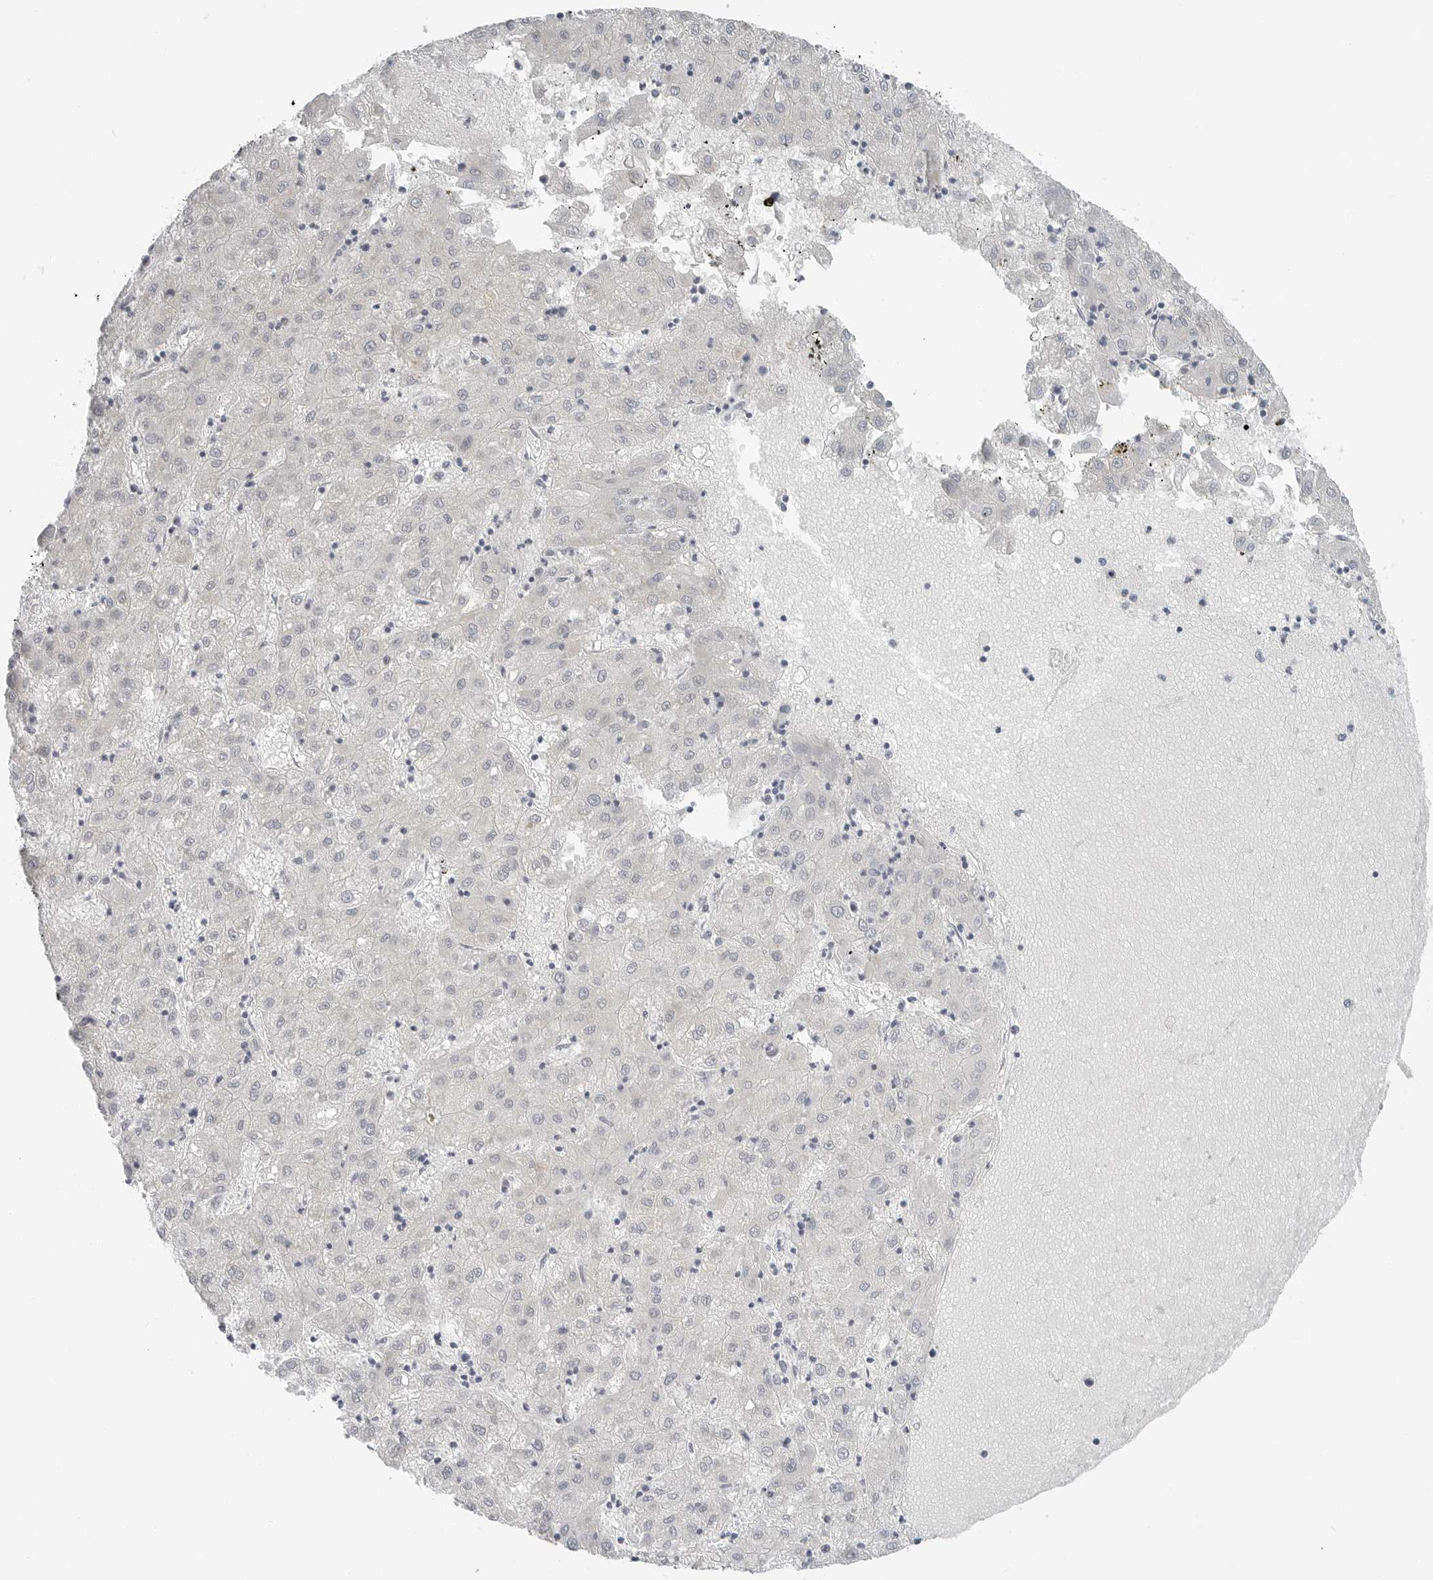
{"staining": {"intensity": "negative", "quantity": "none", "location": "none"}, "tissue": "liver cancer", "cell_type": "Tumor cells", "image_type": "cancer", "snomed": [{"axis": "morphology", "description": "Carcinoma, Hepatocellular, NOS"}, {"axis": "topography", "description": "Liver"}], "caption": "Tumor cells are negative for protein expression in human liver cancer (hepatocellular carcinoma).", "gene": "XIRP1", "patient": {"sex": "male", "age": 72}}